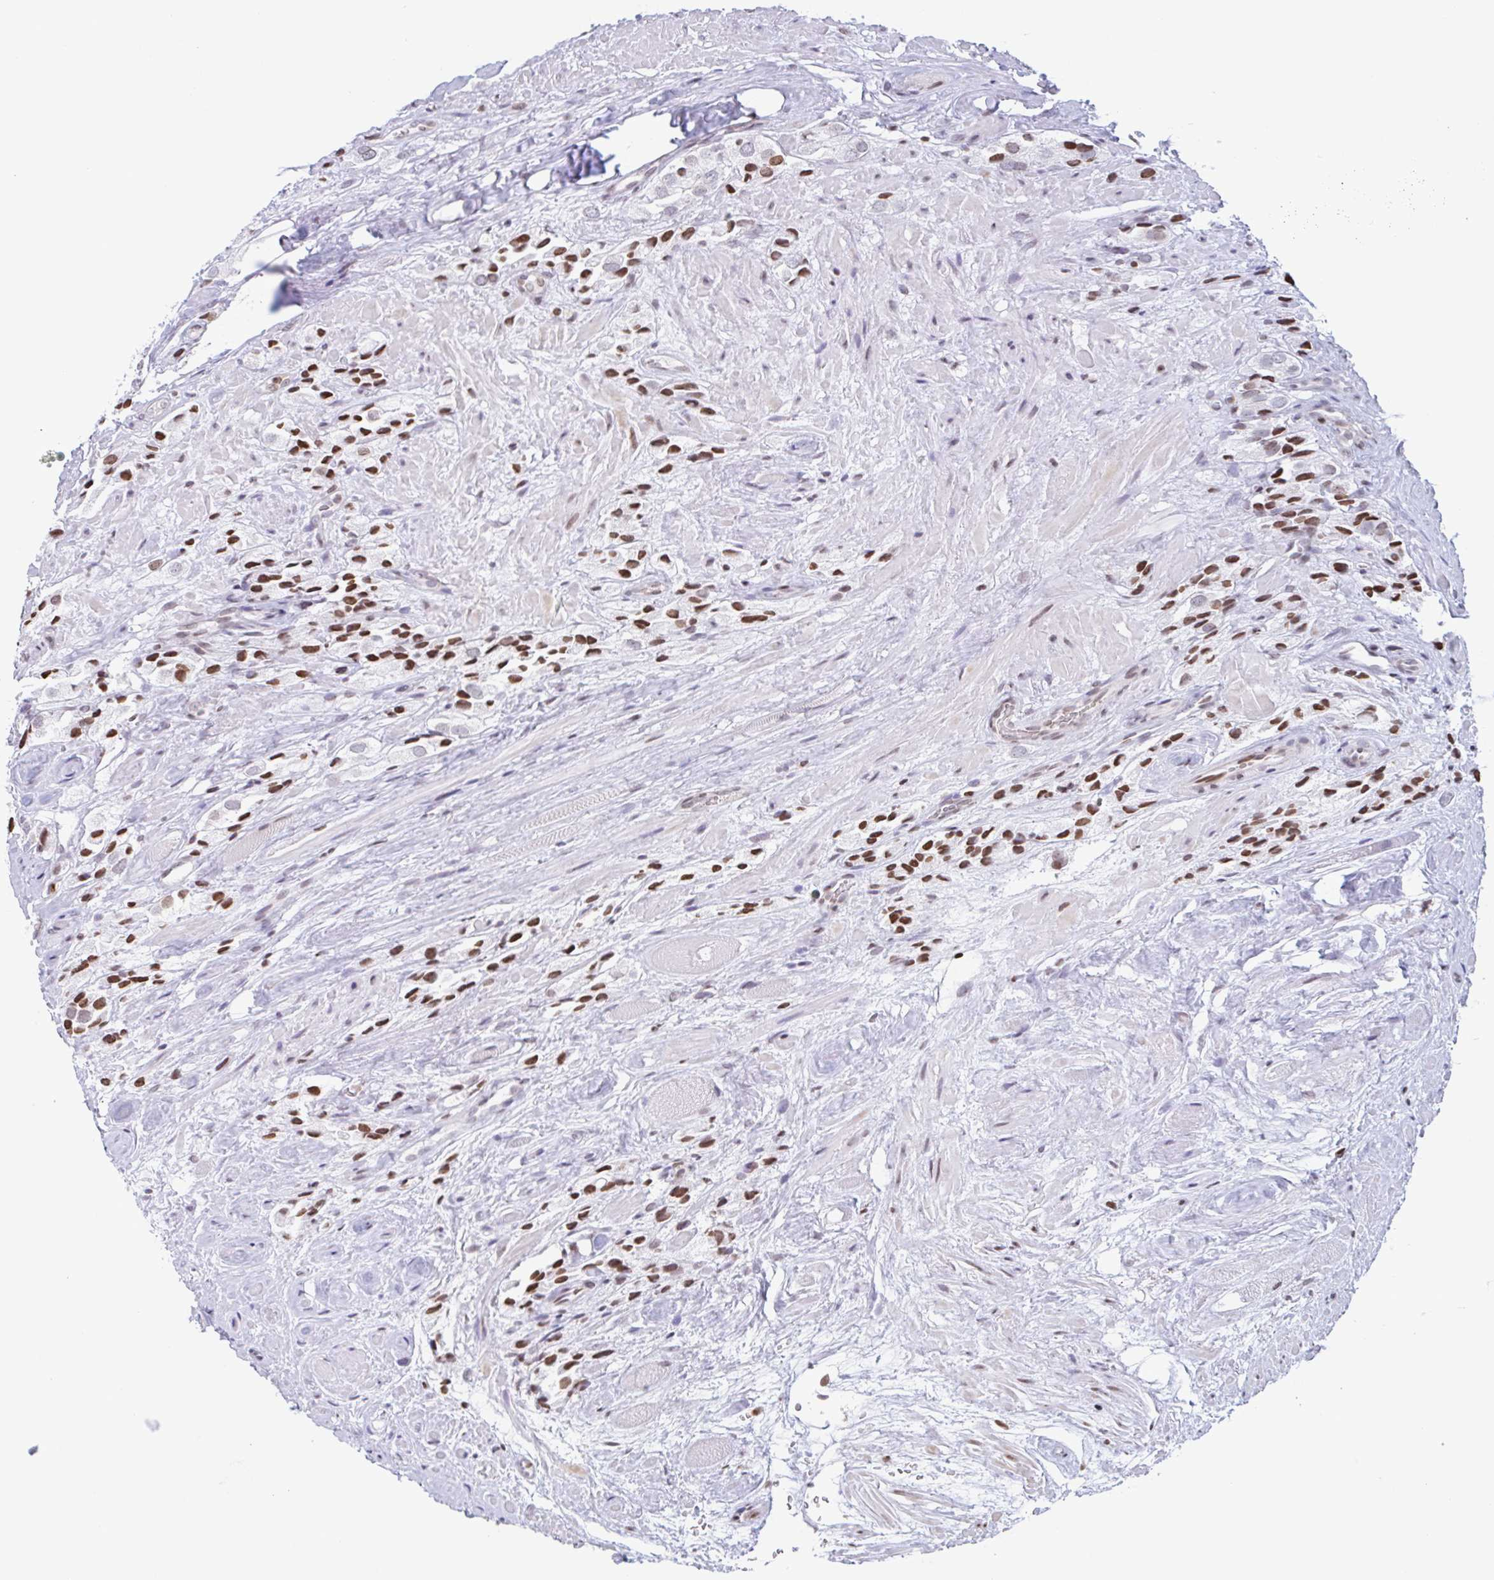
{"staining": {"intensity": "strong", "quantity": "25%-75%", "location": "nuclear"}, "tissue": "prostate cancer", "cell_type": "Tumor cells", "image_type": "cancer", "snomed": [{"axis": "morphology", "description": "Adenocarcinoma, High grade"}, {"axis": "topography", "description": "Prostate and seminal vesicle, NOS"}], "caption": "Strong nuclear expression for a protein is seen in about 25%-75% of tumor cells of adenocarcinoma (high-grade) (prostate) using immunohistochemistry (IHC).", "gene": "NOL6", "patient": {"sex": "male", "age": 64}}